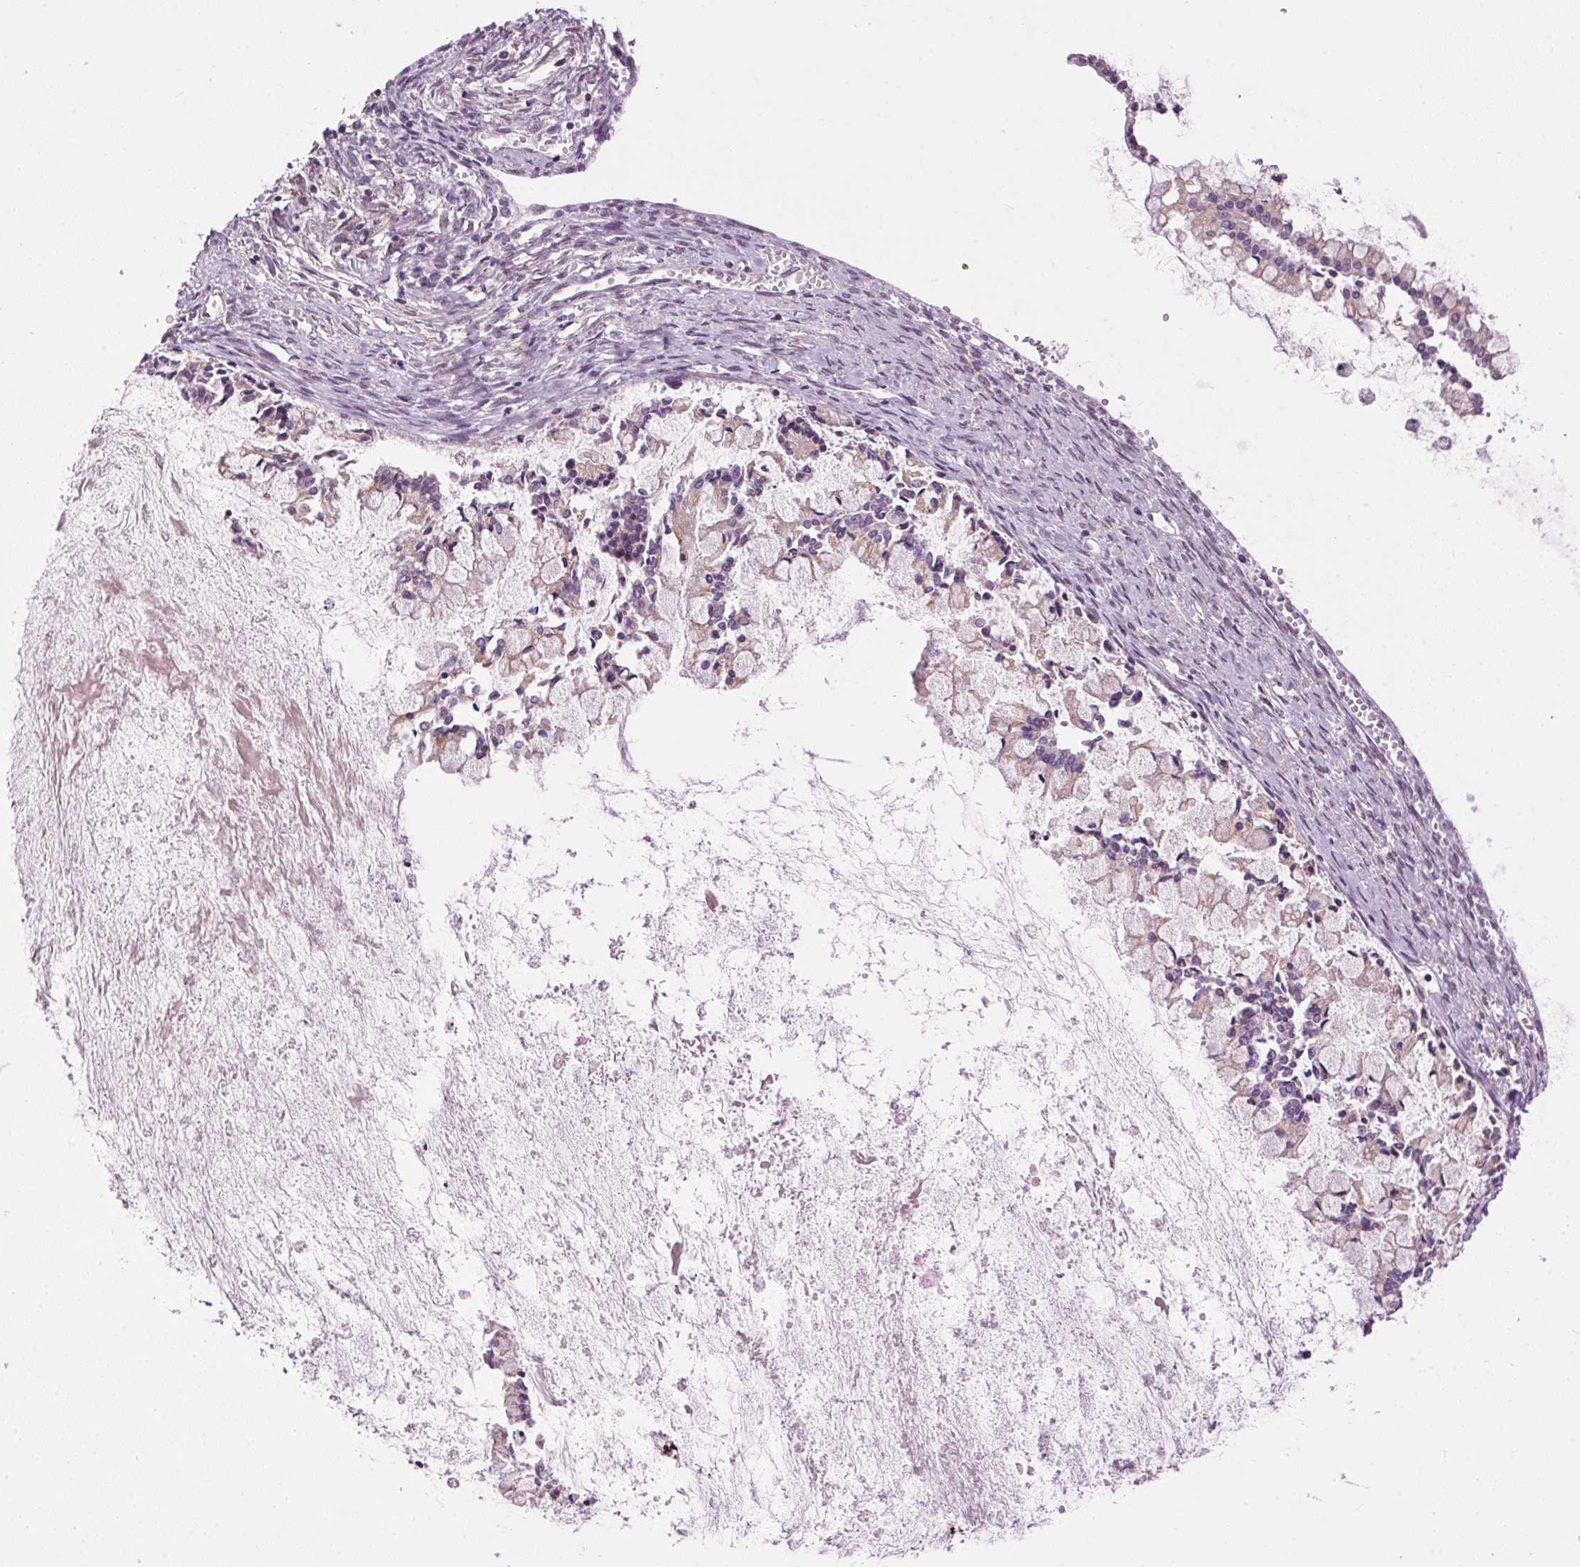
{"staining": {"intensity": "negative", "quantity": "none", "location": "none"}, "tissue": "ovarian cancer", "cell_type": "Tumor cells", "image_type": "cancer", "snomed": [{"axis": "morphology", "description": "Cystadenocarcinoma, mucinous, NOS"}, {"axis": "topography", "description": "Ovary"}], "caption": "Immunohistochemistry photomicrograph of ovarian cancer (mucinous cystadenocarcinoma) stained for a protein (brown), which displays no expression in tumor cells.", "gene": "SMIM13", "patient": {"sex": "female", "age": 67}}